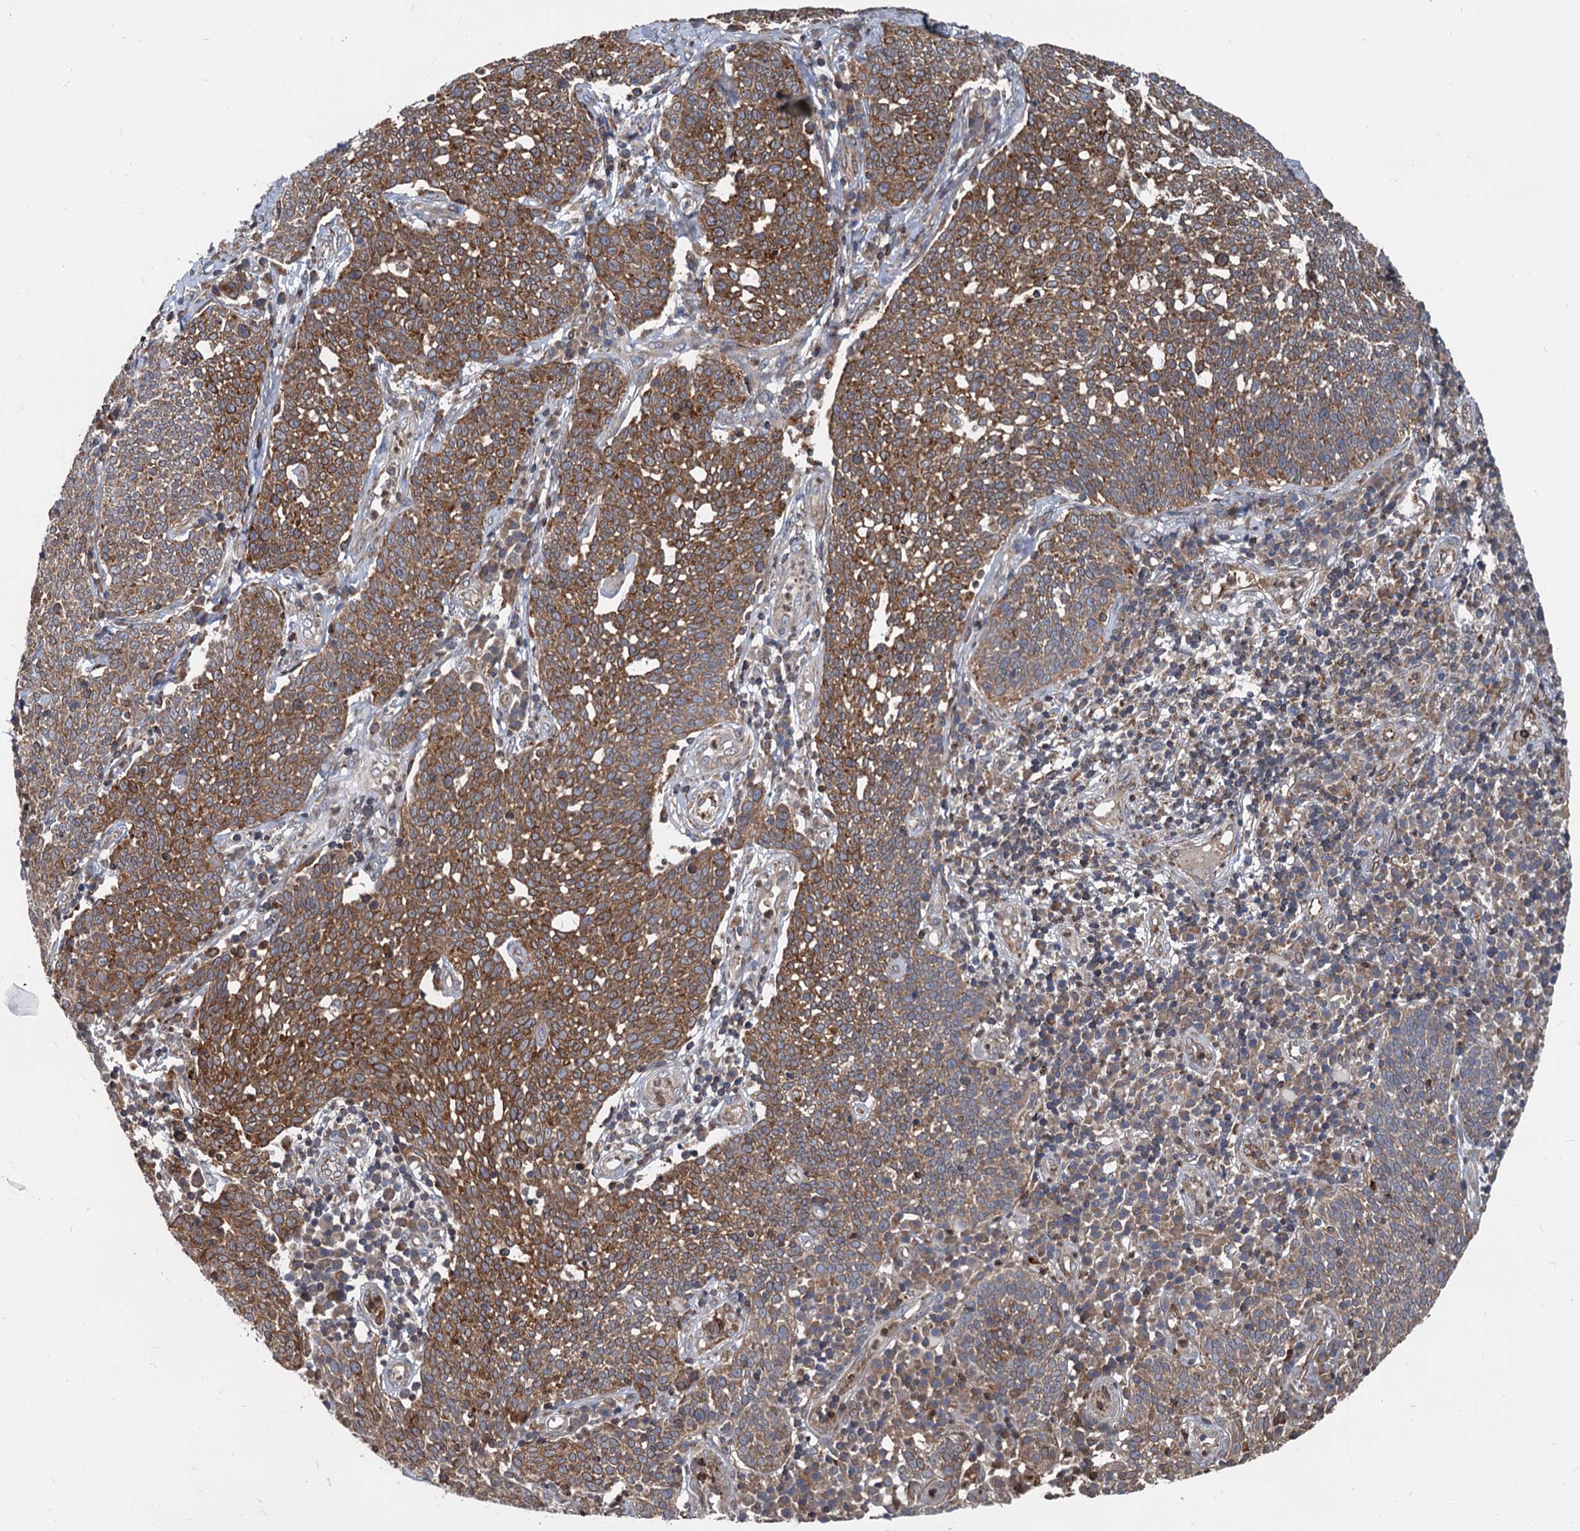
{"staining": {"intensity": "strong", "quantity": ">75%", "location": "cytoplasmic/membranous"}, "tissue": "cervical cancer", "cell_type": "Tumor cells", "image_type": "cancer", "snomed": [{"axis": "morphology", "description": "Squamous cell carcinoma, NOS"}, {"axis": "topography", "description": "Cervix"}], "caption": "A photomicrograph showing strong cytoplasmic/membranous expression in about >75% of tumor cells in cervical squamous cell carcinoma, as visualized by brown immunohistochemical staining.", "gene": "STIM1", "patient": {"sex": "female", "age": 34}}